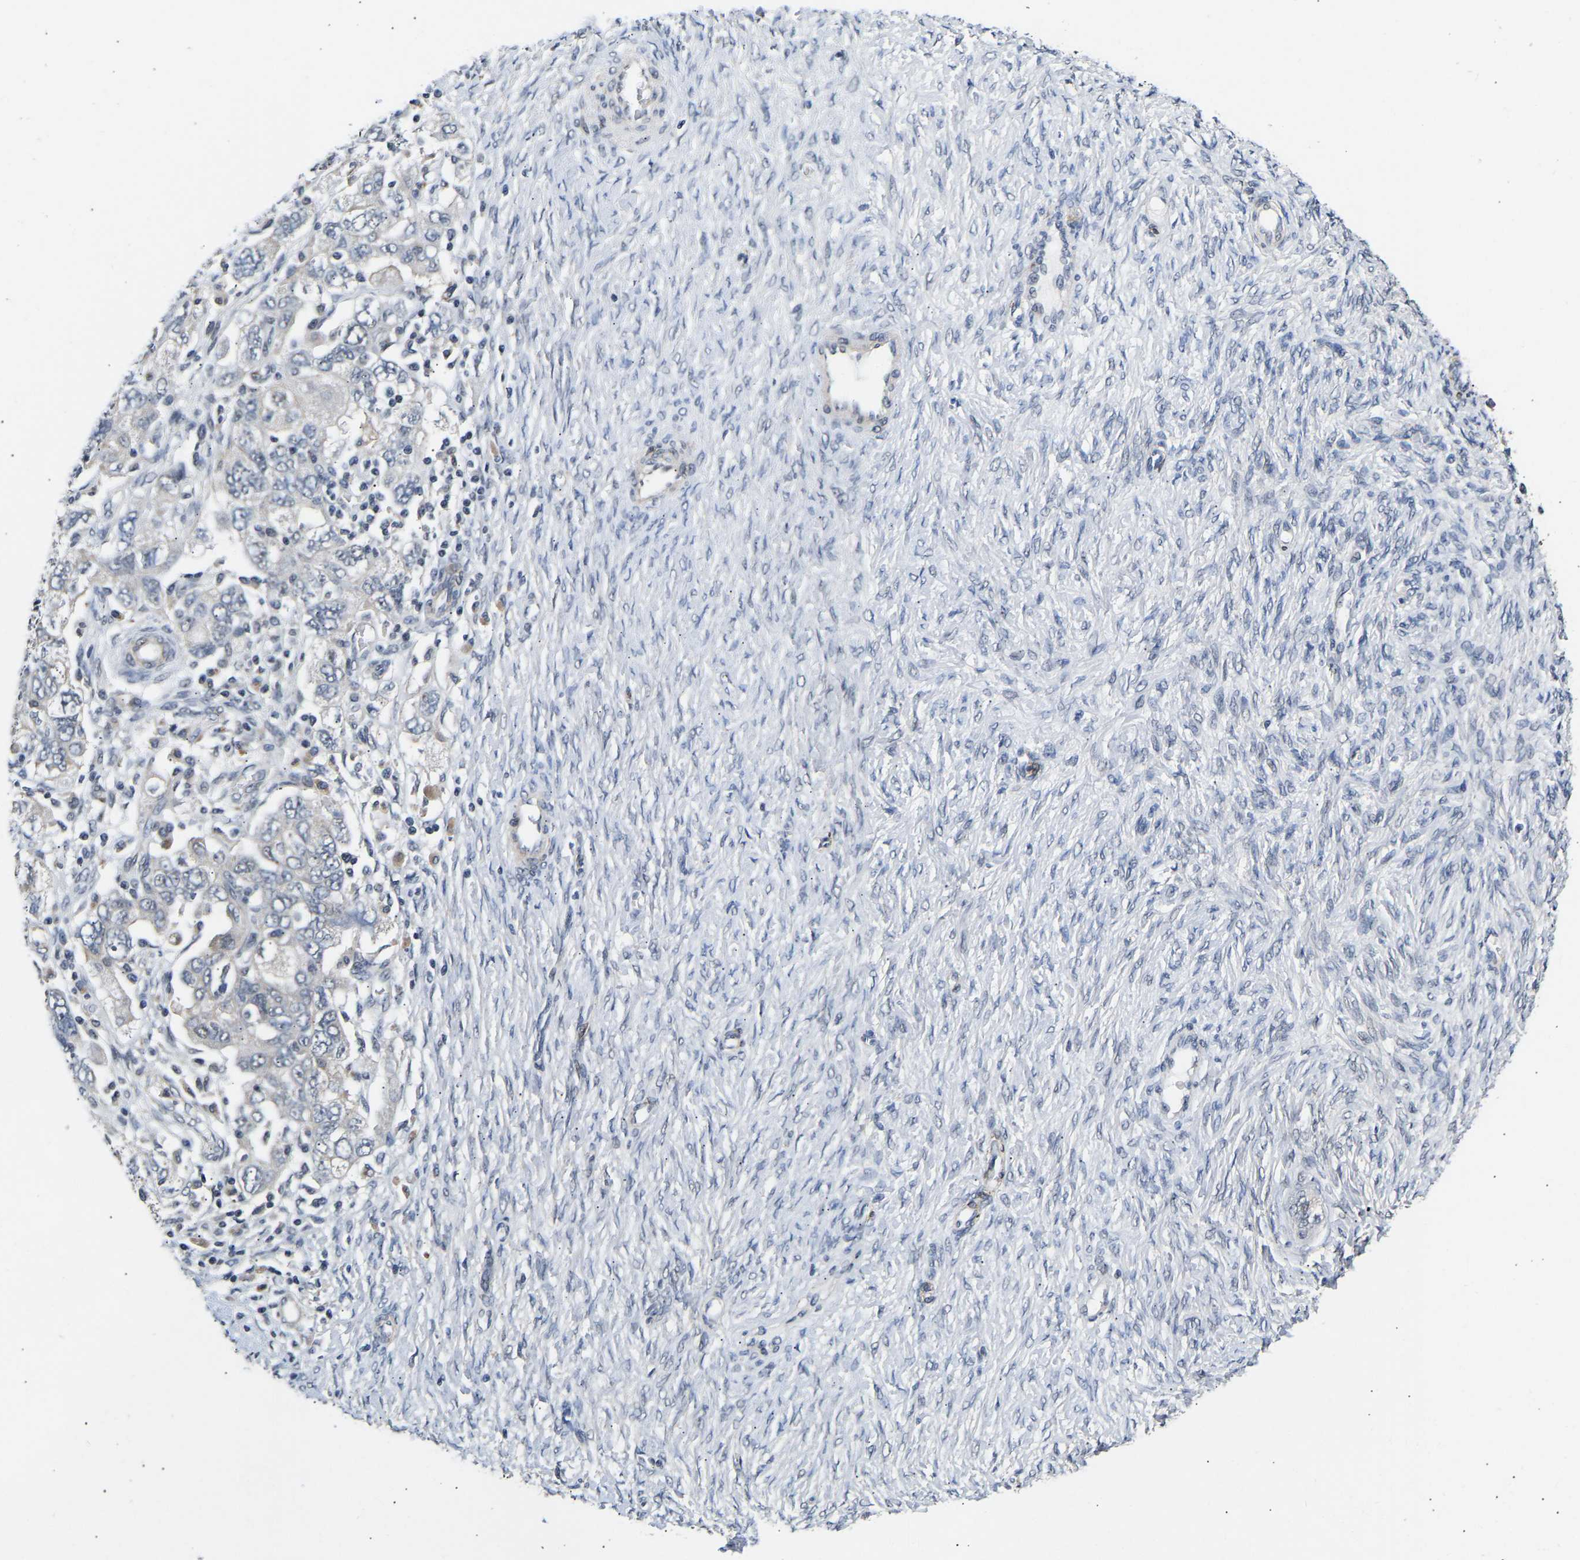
{"staining": {"intensity": "negative", "quantity": "none", "location": "none"}, "tissue": "ovarian cancer", "cell_type": "Tumor cells", "image_type": "cancer", "snomed": [{"axis": "morphology", "description": "Carcinoma, NOS"}, {"axis": "morphology", "description": "Cystadenocarcinoma, serous, NOS"}, {"axis": "topography", "description": "Ovary"}], "caption": "DAB immunohistochemical staining of ovarian cancer (serous cystadenocarcinoma) displays no significant expression in tumor cells.", "gene": "METTL16", "patient": {"sex": "female", "age": 69}}